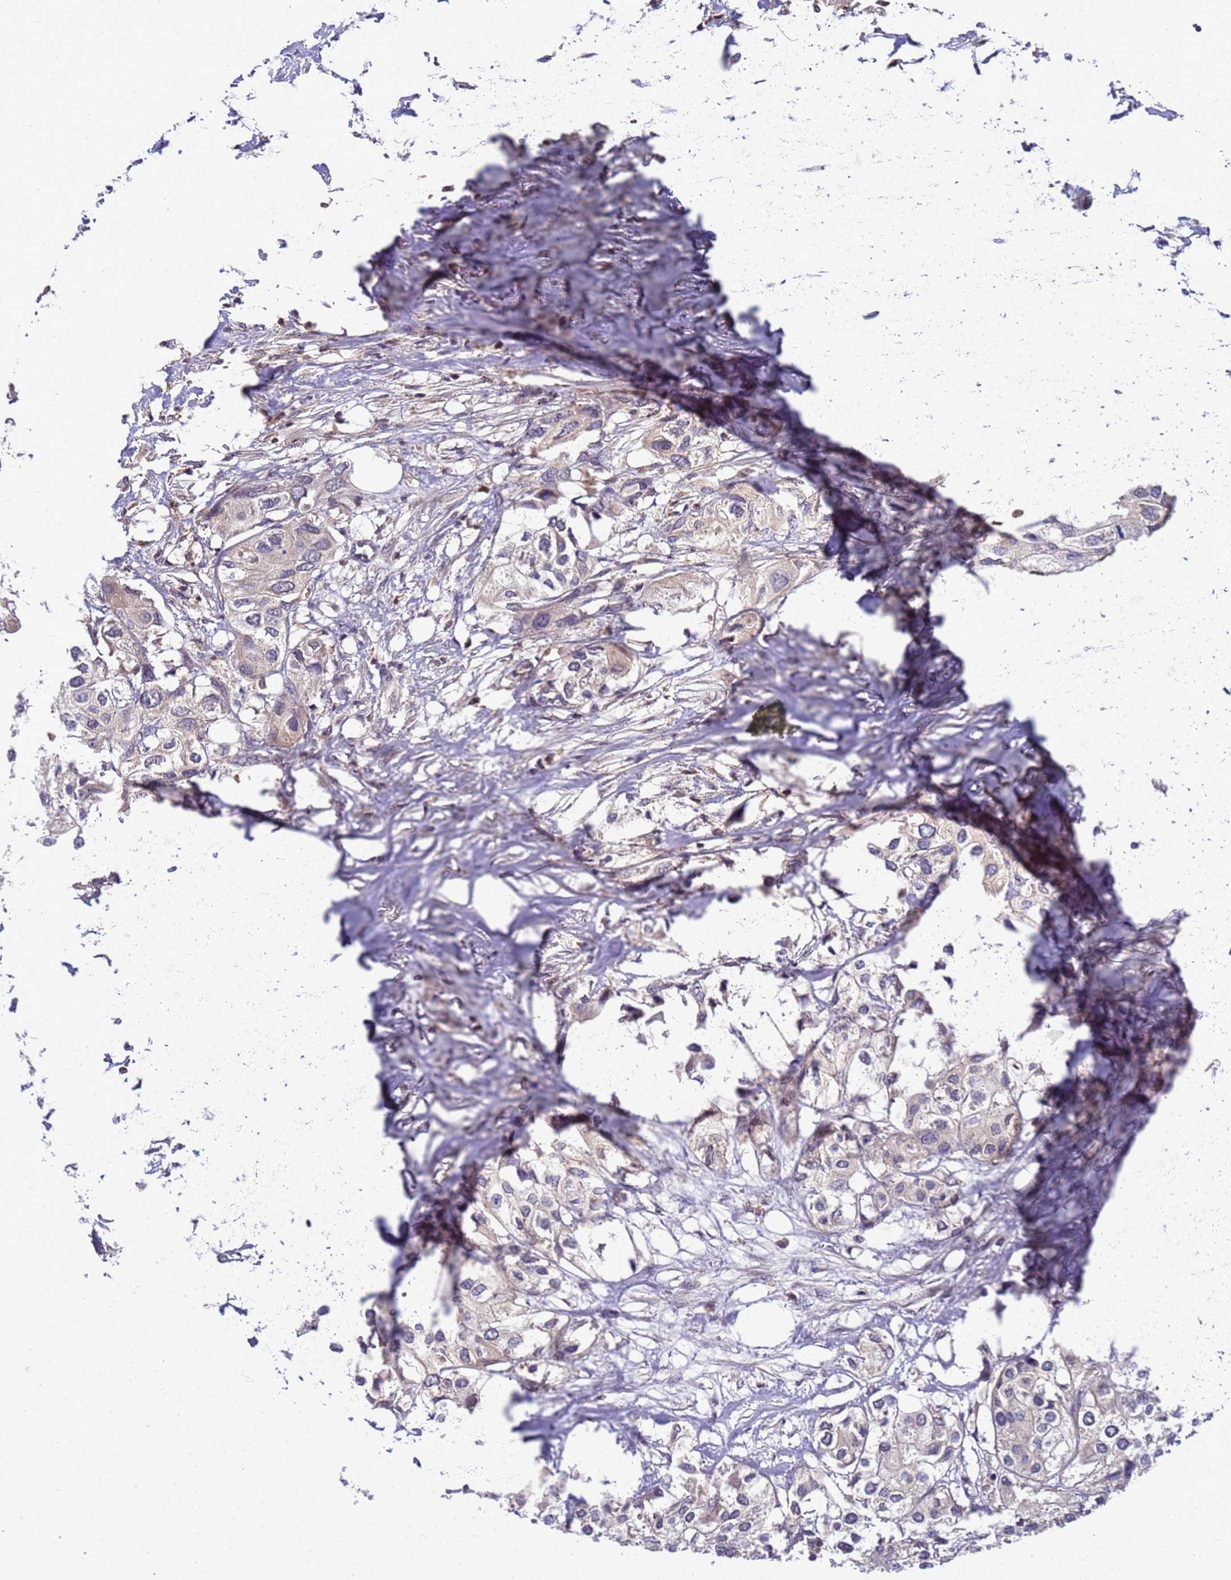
{"staining": {"intensity": "negative", "quantity": "none", "location": "none"}, "tissue": "urothelial cancer", "cell_type": "Tumor cells", "image_type": "cancer", "snomed": [{"axis": "morphology", "description": "Urothelial carcinoma, High grade"}, {"axis": "topography", "description": "Urinary bladder"}], "caption": "Immunohistochemical staining of human high-grade urothelial carcinoma exhibits no significant positivity in tumor cells.", "gene": "TMEM74B", "patient": {"sex": "male", "age": 64}}